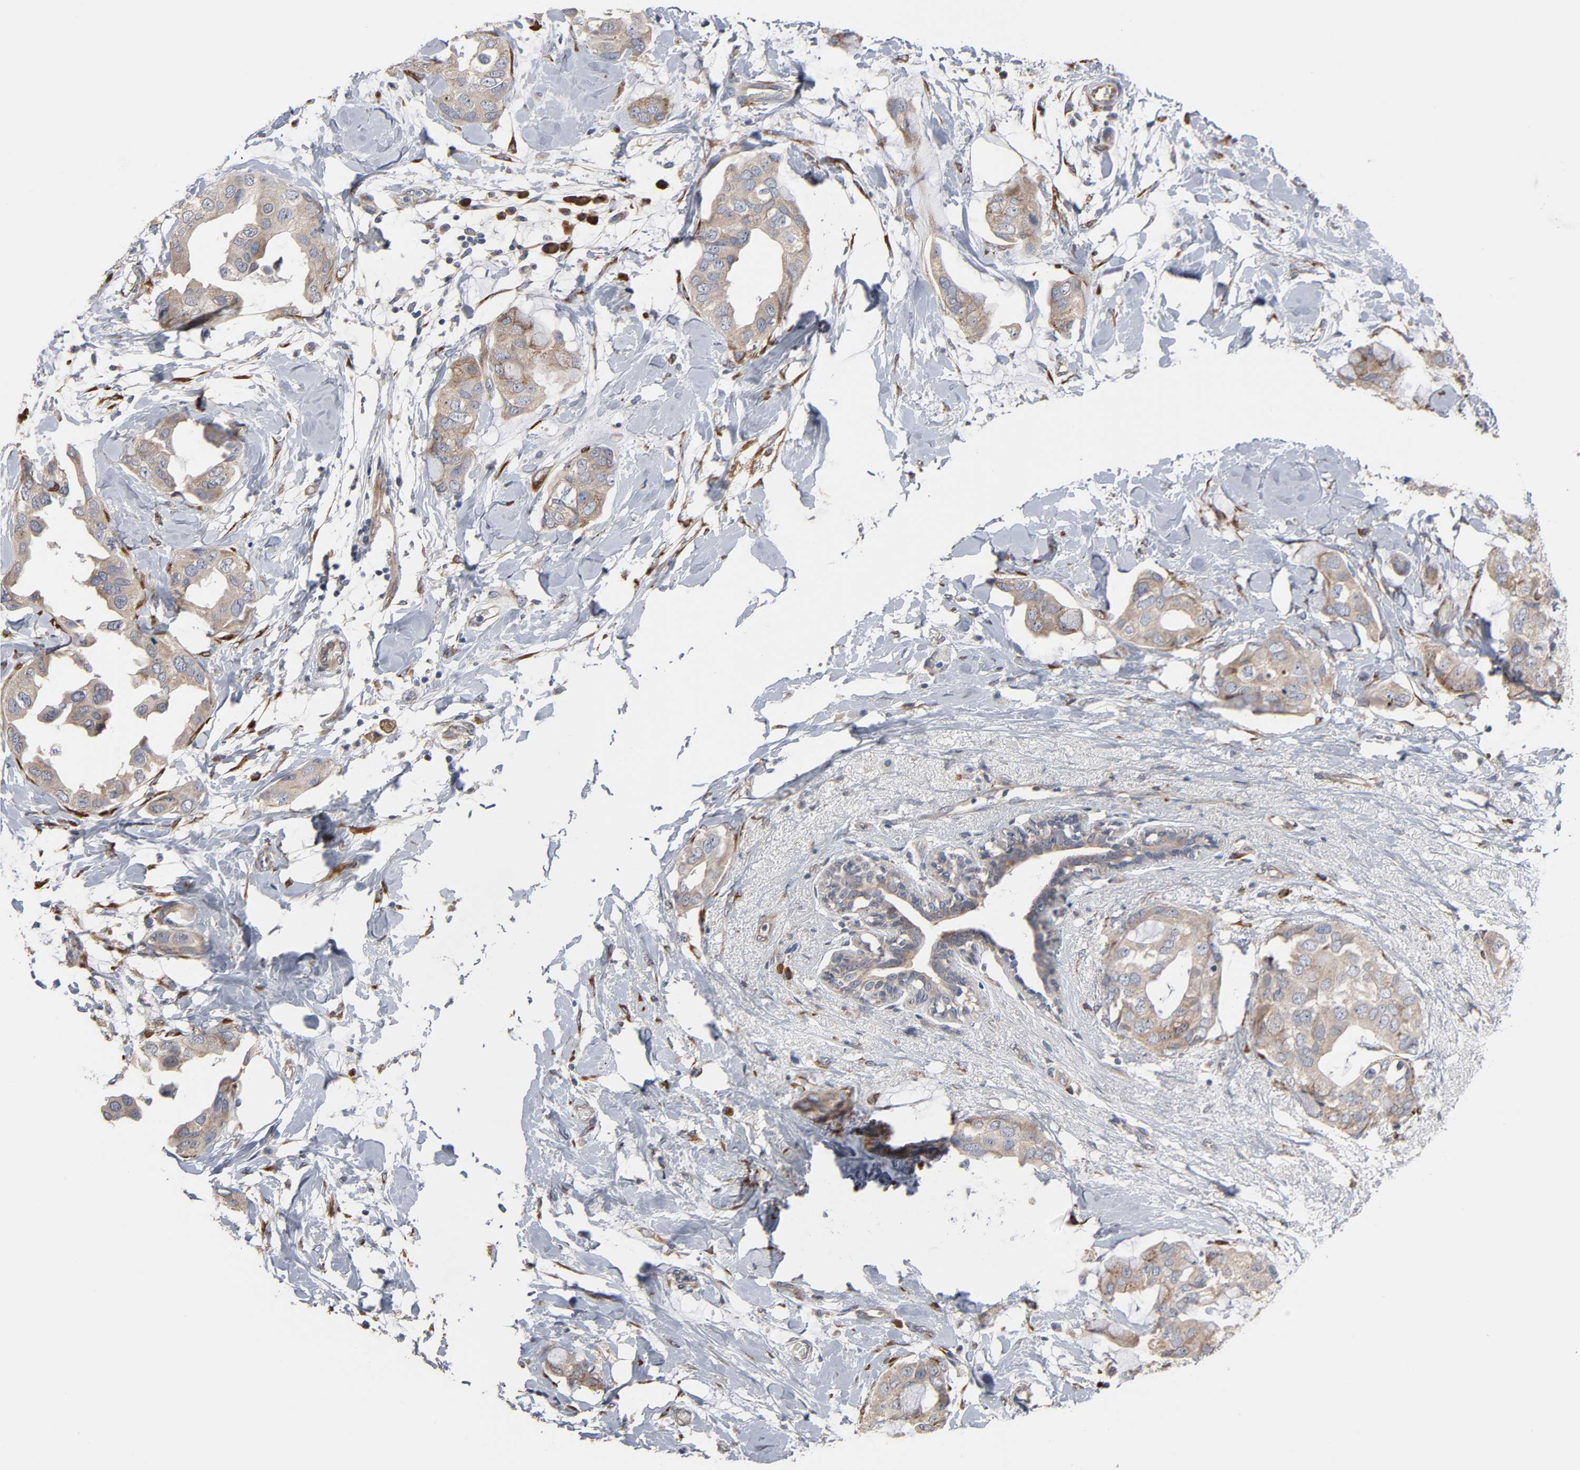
{"staining": {"intensity": "weak", "quantity": ">75%", "location": "cytoplasmic/membranous"}, "tissue": "breast cancer", "cell_type": "Tumor cells", "image_type": "cancer", "snomed": [{"axis": "morphology", "description": "Duct carcinoma"}, {"axis": "topography", "description": "Breast"}], "caption": "Weak cytoplasmic/membranous expression is present in about >75% of tumor cells in infiltrating ductal carcinoma (breast). The staining was performed using DAB (3,3'-diaminobenzidine), with brown indicating positive protein expression. Nuclei are stained blue with hematoxylin.", "gene": "HDLBP", "patient": {"sex": "female", "age": 40}}